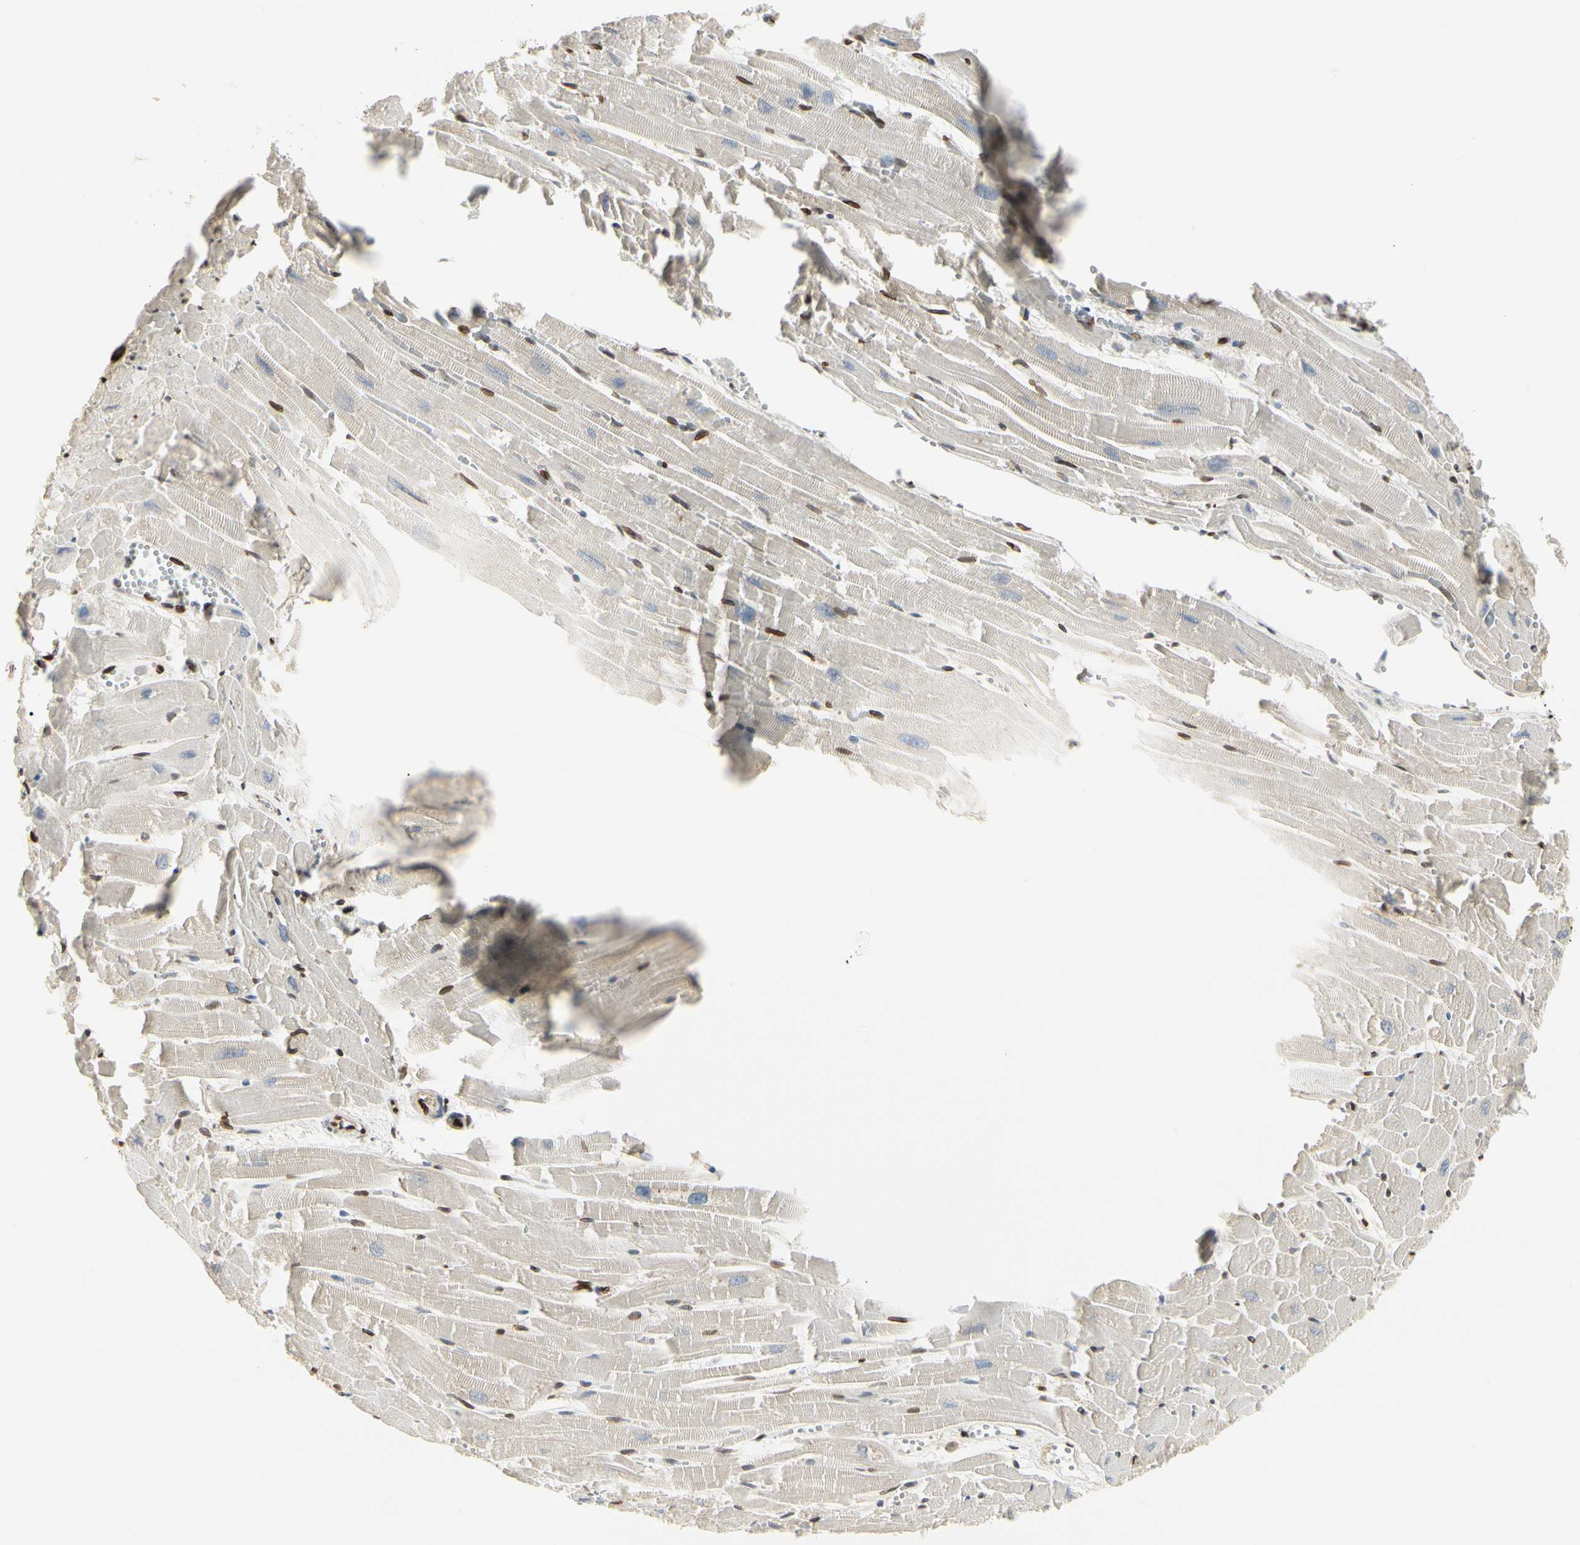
{"staining": {"intensity": "negative", "quantity": "none", "location": "none"}, "tissue": "heart muscle", "cell_type": "Cardiomyocytes", "image_type": "normal", "snomed": [{"axis": "morphology", "description": "Normal tissue, NOS"}, {"axis": "topography", "description": "Heart"}], "caption": "Immunohistochemistry histopathology image of normal heart muscle stained for a protein (brown), which reveals no positivity in cardiomyocytes.", "gene": "TMPO", "patient": {"sex": "female", "age": 19}}